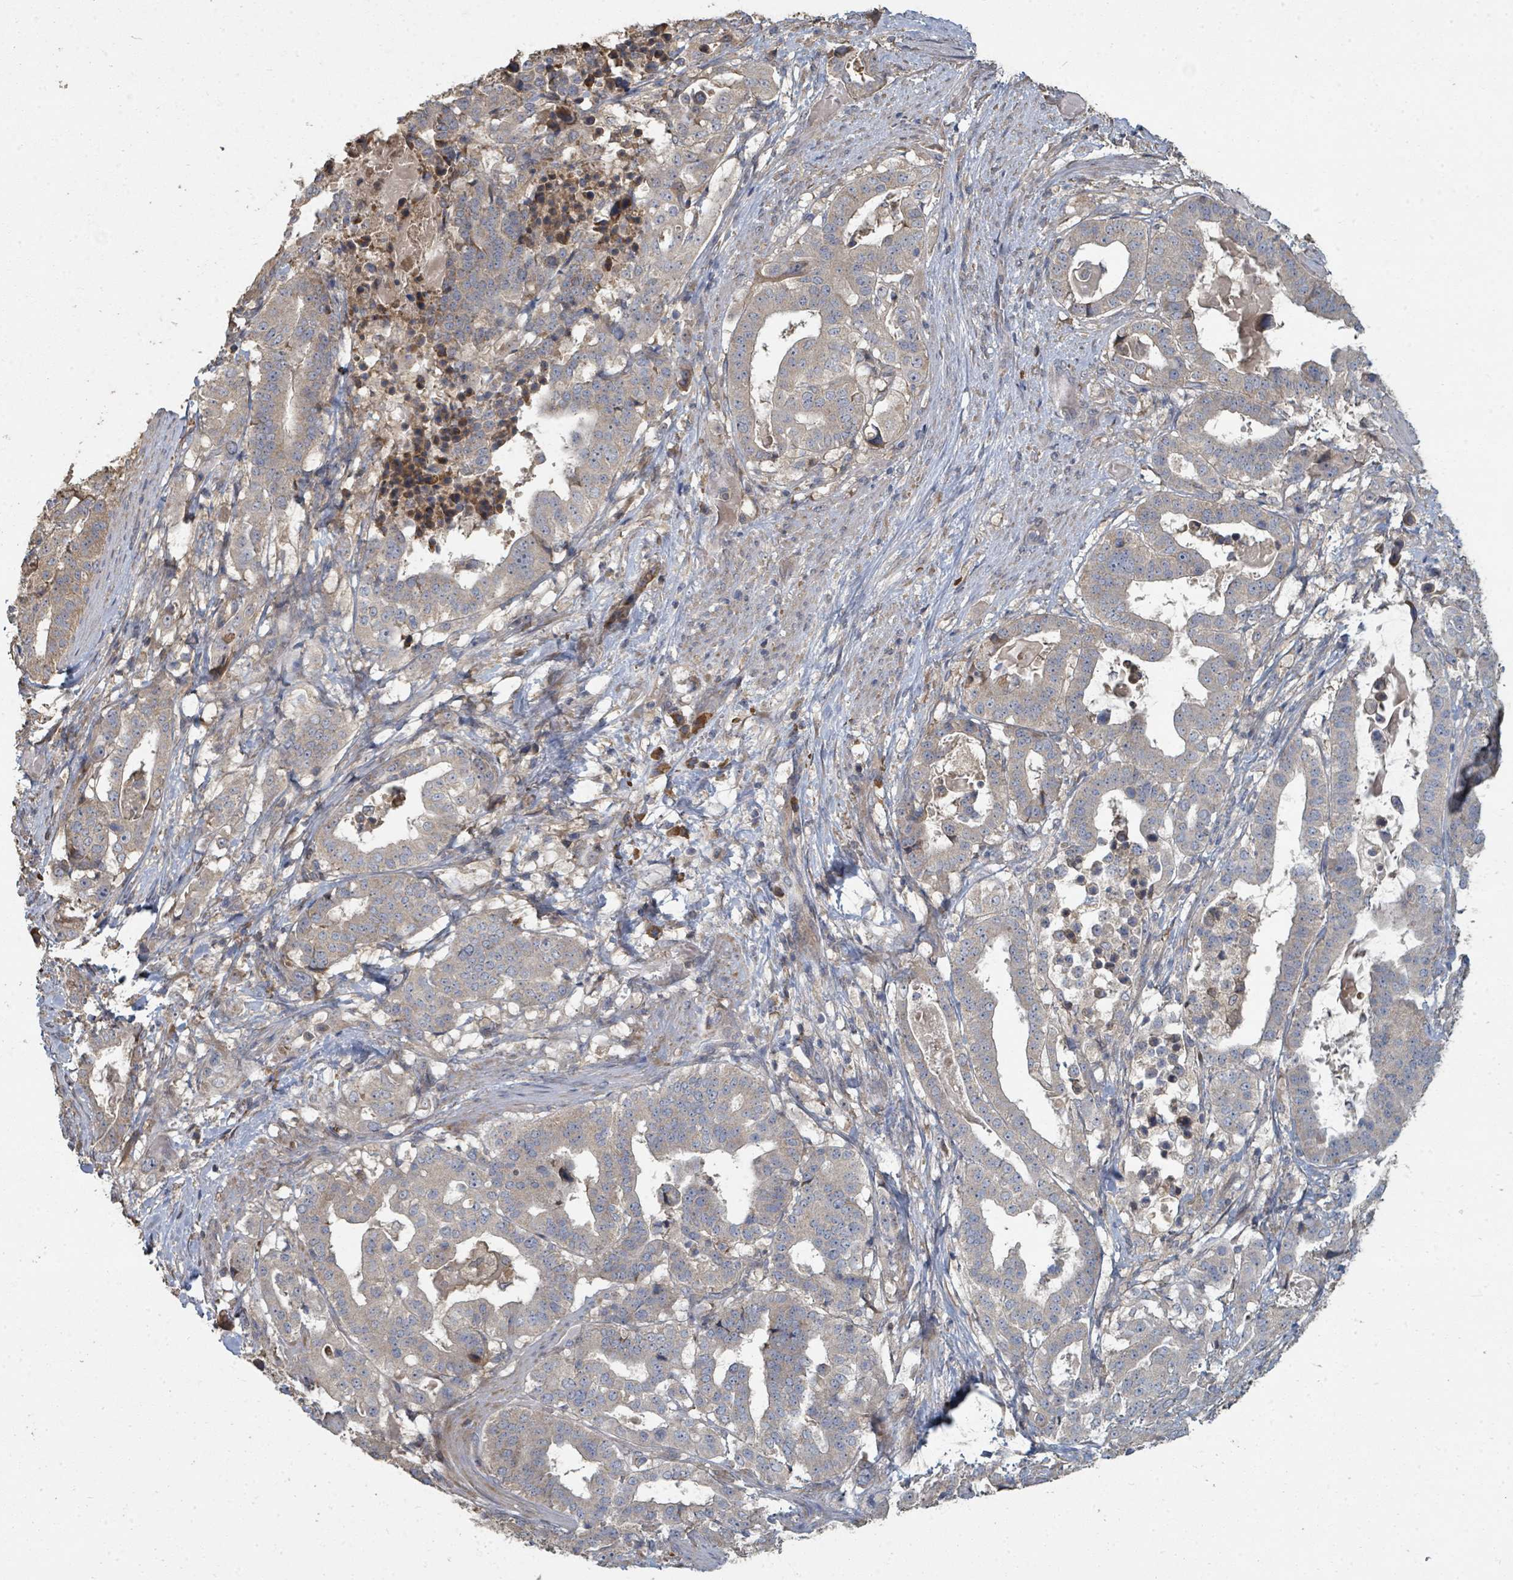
{"staining": {"intensity": "negative", "quantity": "none", "location": "none"}, "tissue": "stomach cancer", "cell_type": "Tumor cells", "image_type": "cancer", "snomed": [{"axis": "morphology", "description": "Adenocarcinoma, NOS"}, {"axis": "topography", "description": "Stomach"}], "caption": "This is a image of IHC staining of stomach cancer (adenocarcinoma), which shows no expression in tumor cells.", "gene": "WDFY1", "patient": {"sex": "male", "age": 48}}